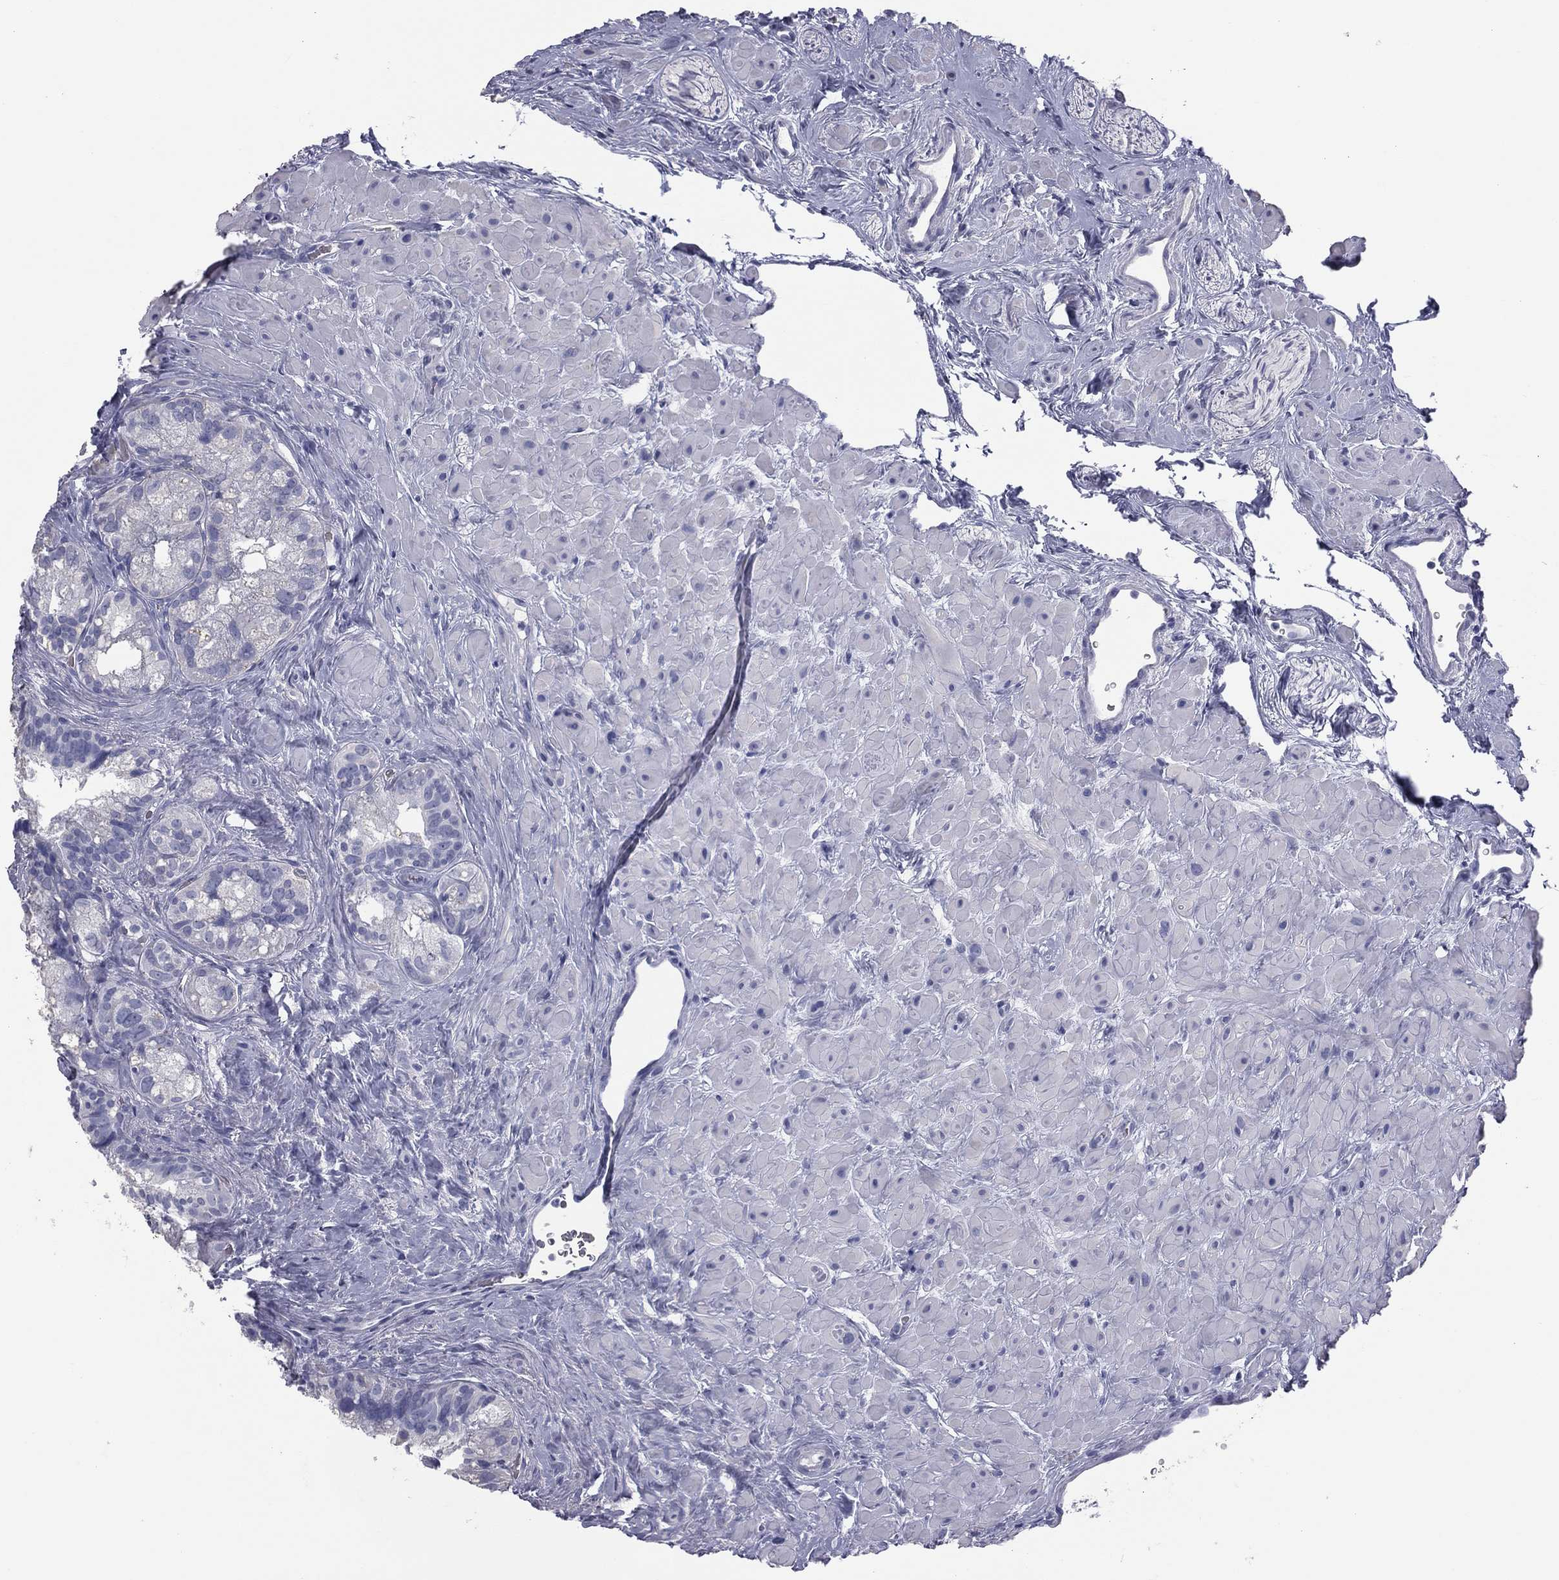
{"staining": {"intensity": "negative", "quantity": "none", "location": "none"}, "tissue": "seminal vesicle", "cell_type": "Glandular cells", "image_type": "normal", "snomed": [{"axis": "morphology", "description": "Normal tissue, NOS"}, {"axis": "topography", "description": "Seminal veicle"}], "caption": "This is an immunohistochemistry (IHC) micrograph of benign seminal vesicle. There is no positivity in glandular cells.", "gene": "ESX1", "patient": {"sex": "male", "age": 72}}